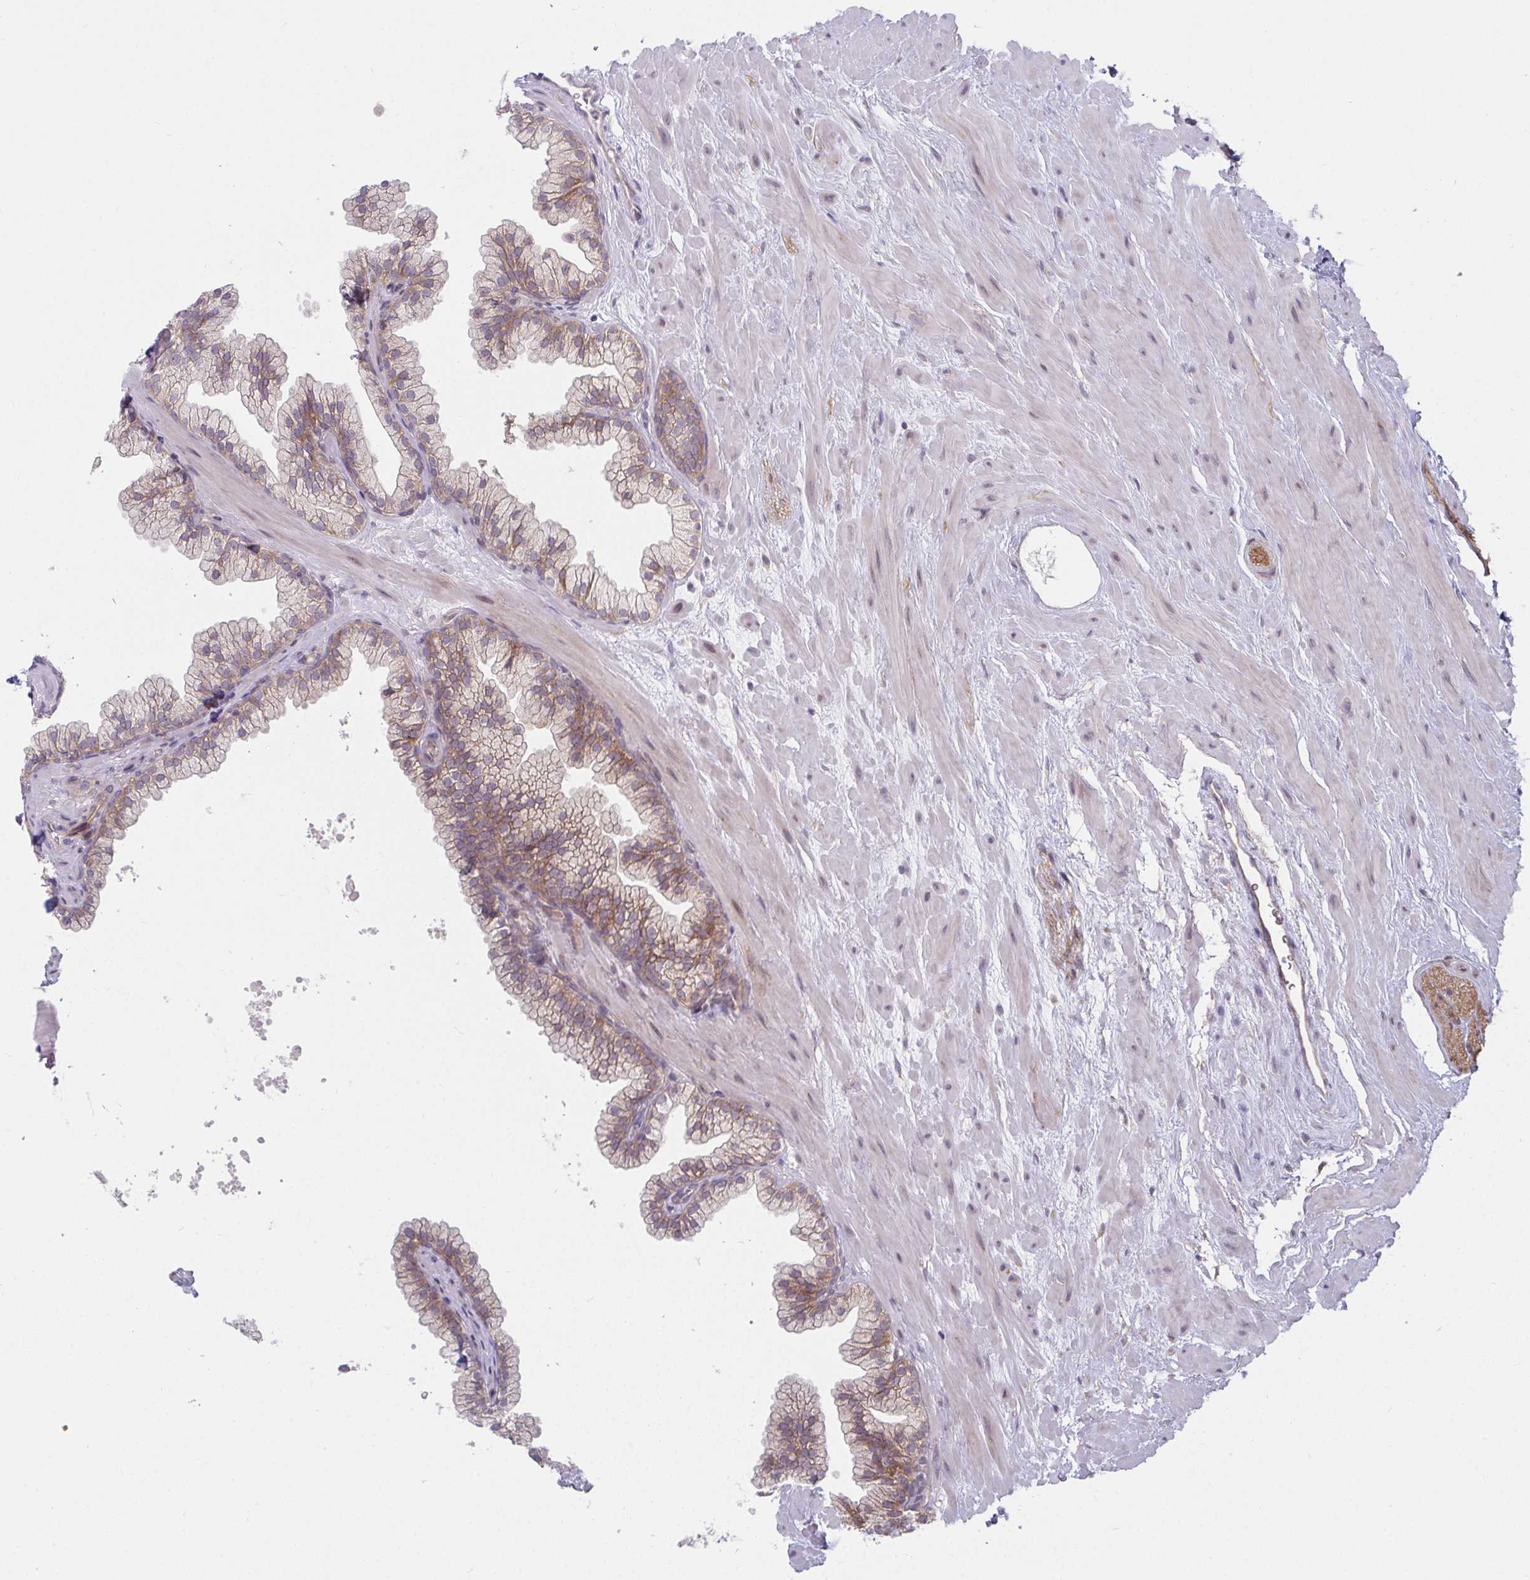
{"staining": {"intensity": "weak", "quantity": "25%-75%", "location": "cytoplasmic/membranous"}, "tissue": "prostate", "cell_type": "Glandular cells", "image_type": "normal", "snomed": [{"axis": "morphology", "description": "Normal tissue, NOS"}, {"axis": "topography", "description": "Prostate"}, {"axis": "topography", "description": "Peripheral nerve tissue"}], "caption": "Prostate stained with a brown dye reveals weak cytoplasmic/membranous positive positivity in about 25%-75% of glandular cells.", "gene": "CASP9", "patient": {"sex": "male", "age": 61}}